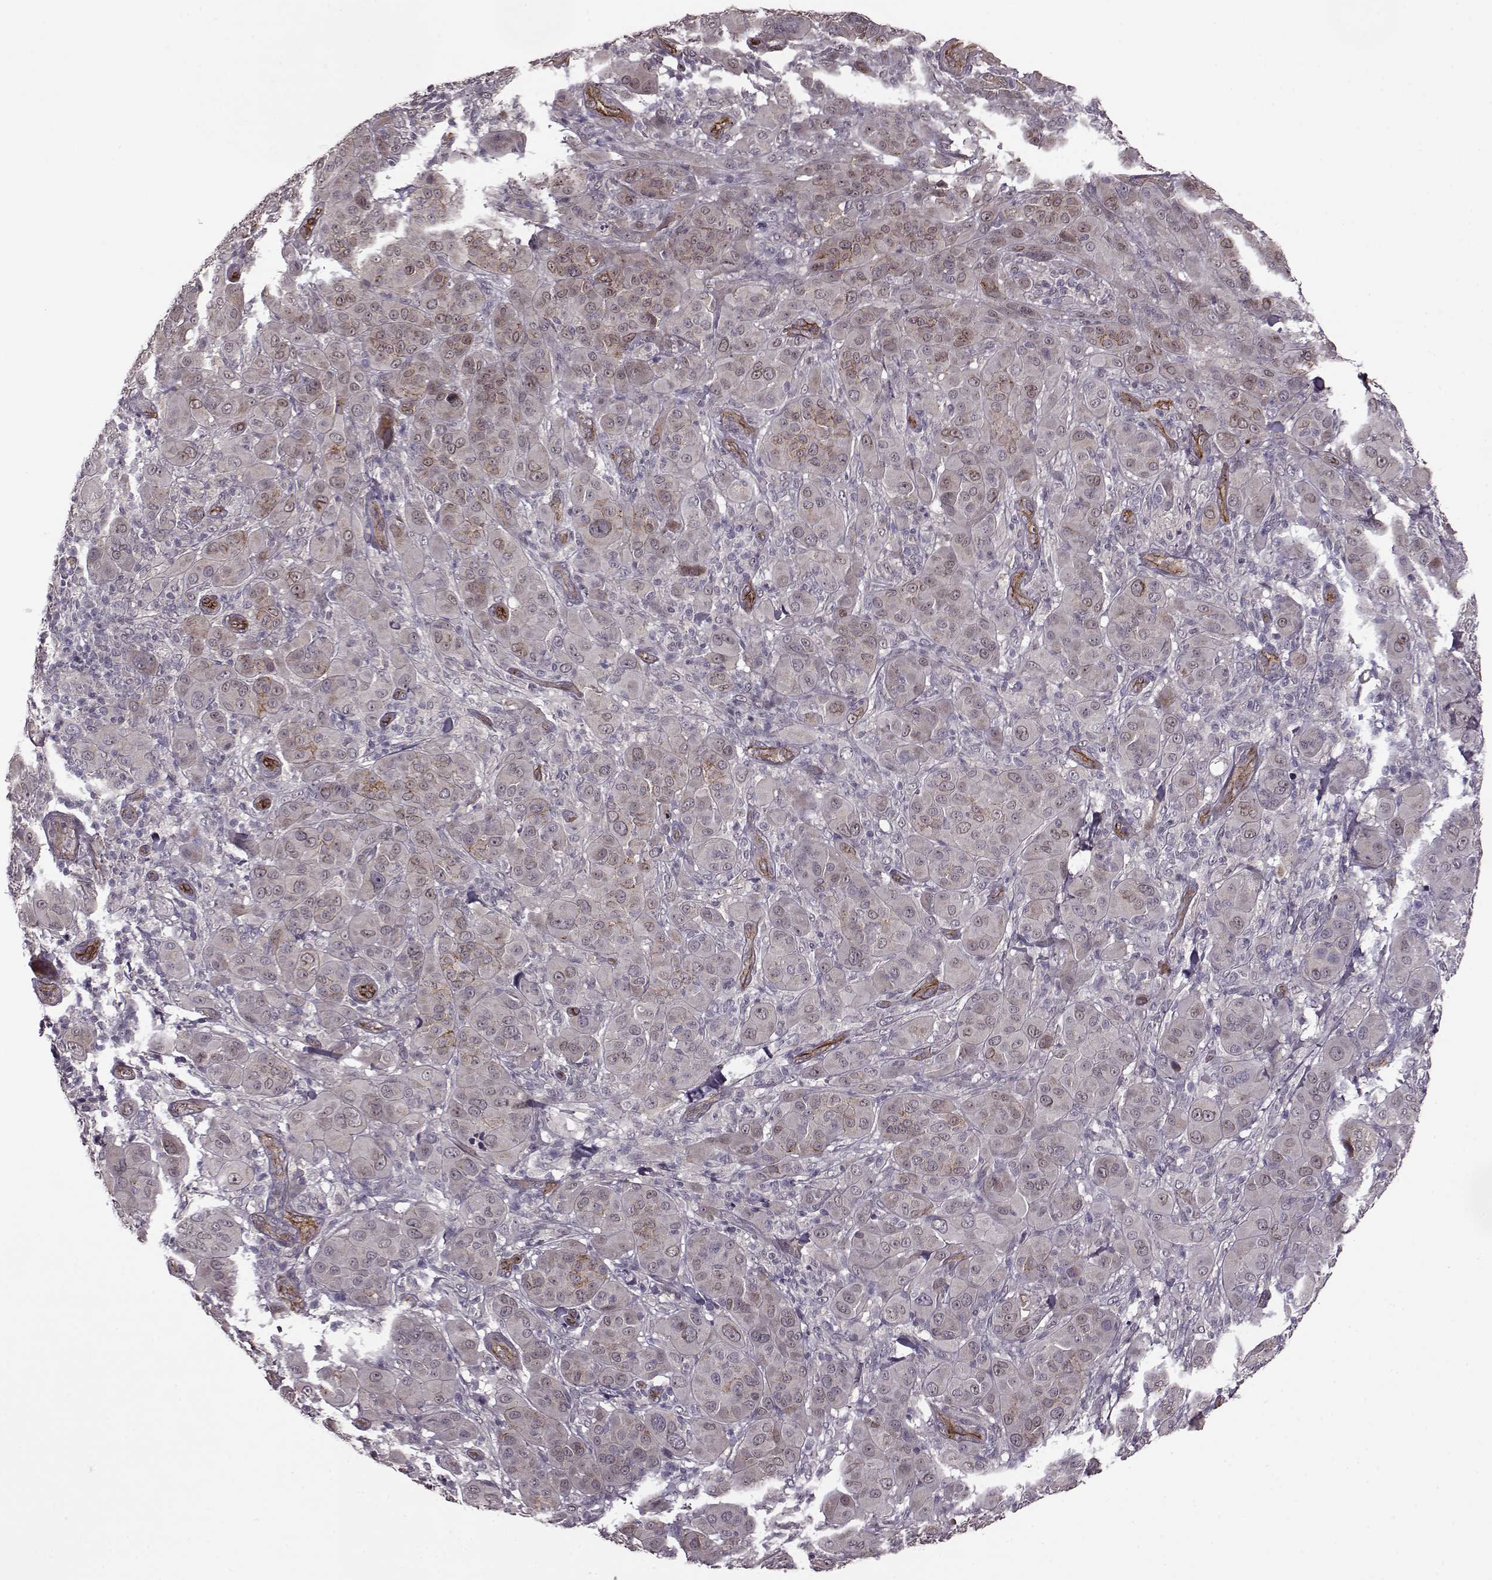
{"staining": {"intensity": "moderate", "quantity": "<25%", "location": "cytoplasmic/membranous"}, "tissue": "melanoma", "cell_type": "Tumor cells", "image_type": "cancer", "snomed": [{"axis": "morphology", "description": "Malignant melanoma, NOS"}, {"axis": "topography", "description": "Skin"}], "caption": "A brown stain shows moderate cytoplasmic/membranous staining of a protein in human malignant melanoma tumor cells.", "gene": "SYNPO", "patient": {"sex": "female", "age": 87}}